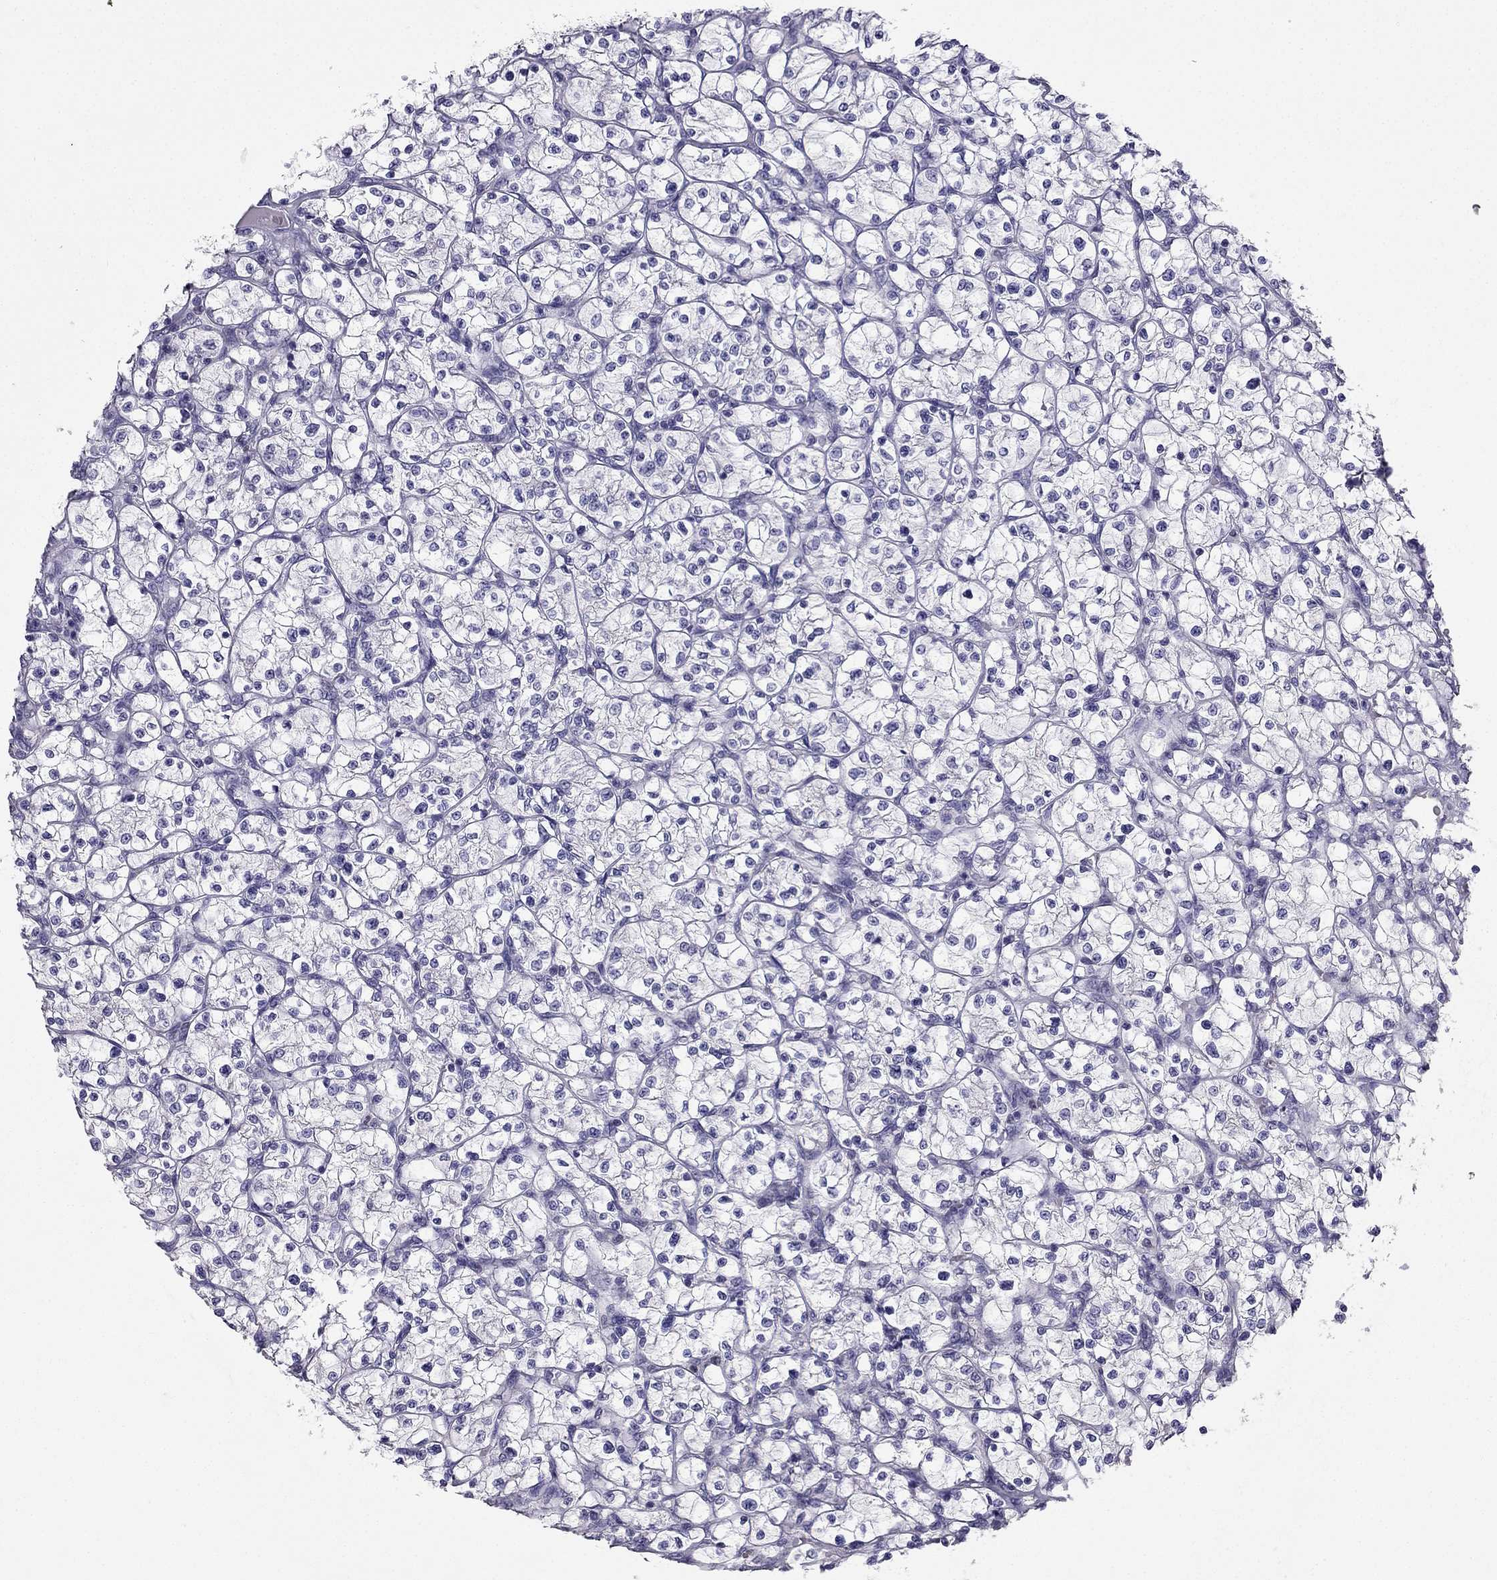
{"staining": {"intensity": "negative", "quantity": "none", "location": "none"}, "tissue": "renal cancer", "cell_type": "Tumor cells", "image_type": "cancer", "snomed": [{"axis": "morphology", "description": "Adenocarcinoma, NOS"}, {"axis": "topography", "description": "Kidney"}], "caption": "Renal cancer was stained to show a protein in brown. There is no significant positivity in tumor cells. (DAB (3,3'-diaminobenzidine) IHC with hematoxylin counter stain).", "gene": "ARID3A", "patient": {"sex": "female", "age": 64}}